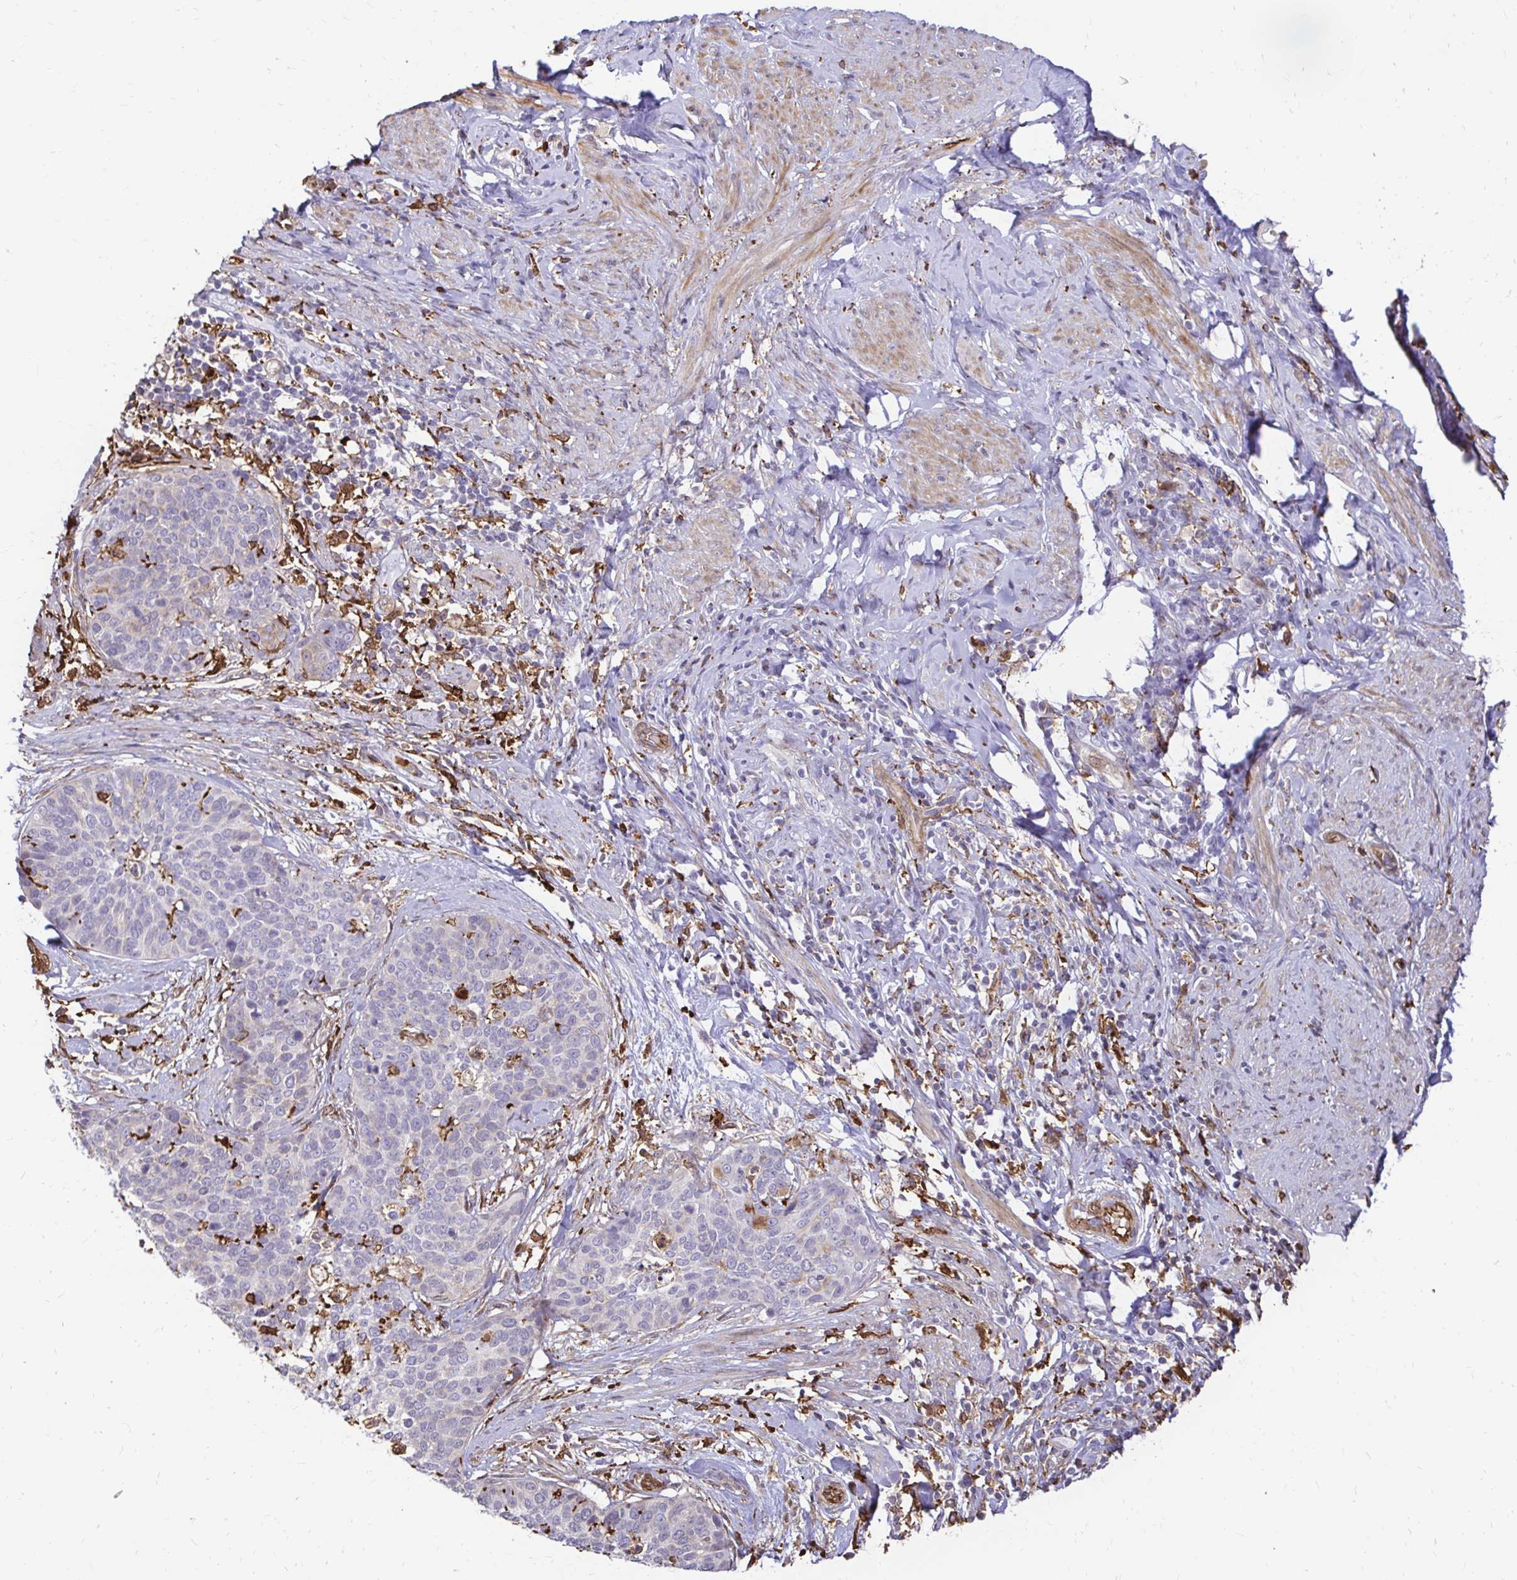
{"staining": {"intensity": "negative", "quantity": "none", "location": "none"}, "tissue": "cervical cancer", "cell_type": "Tumor cells", "image_type": "cancer", "snomed": [{"axis": "morphology", "description": "Squamous cell carcinoma, NOS"}, {"axis": "topography", "description": "Cervix"}], "caption": "An immunohistochemistry histopathology image of cervical cancer (squamous cell carcinoma) is shown. There is no staining in tumor cells of cervical cancer (squamous cell carcinoma).", "gene": "GSN", "patient": {"sex": "female", "age": 69}}